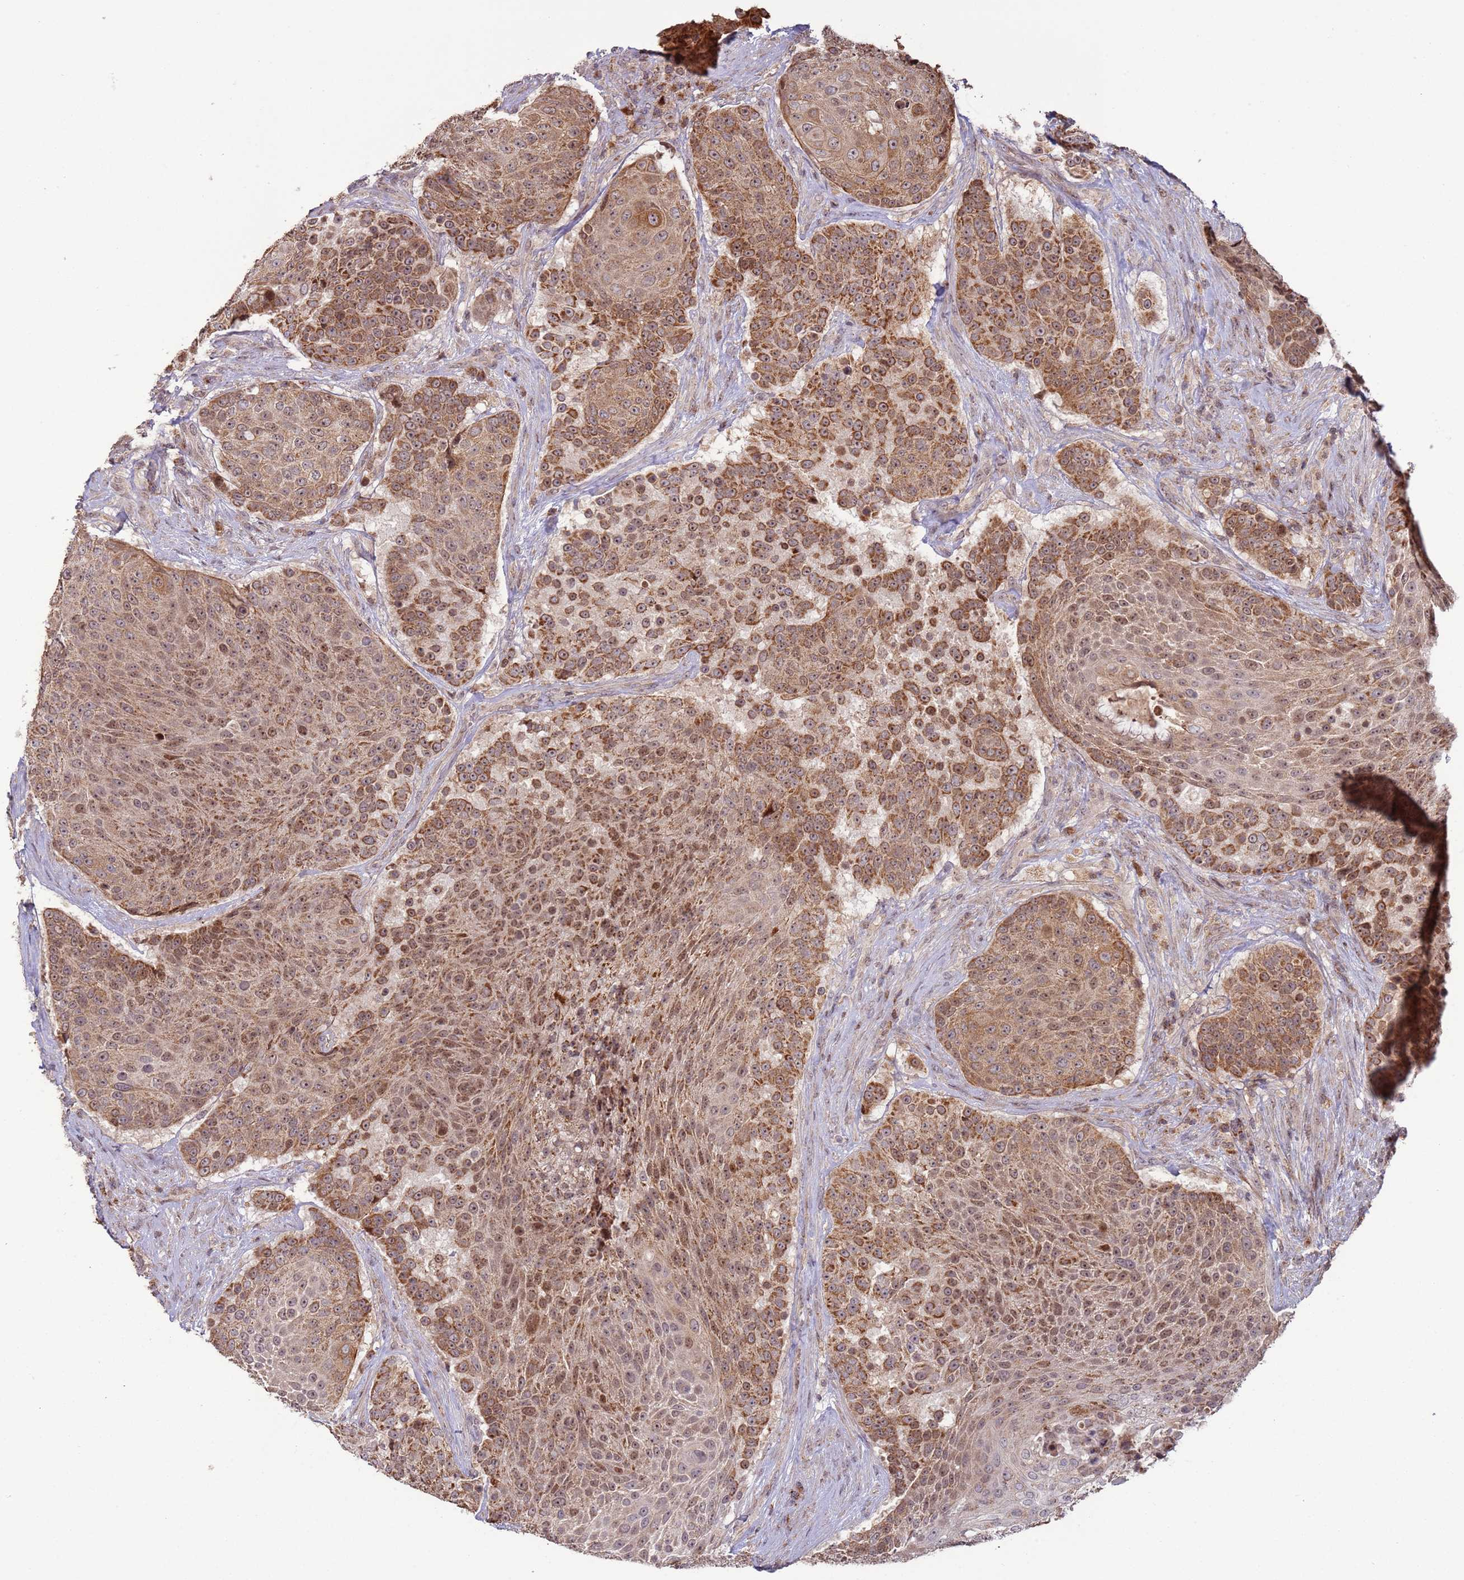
{"staining": {"intensity": "moderate", "quantity": ">75%", "location": "cytoplasmic/membranous,nuclear"}, "tissue": "urothelial cancer", "cell_type": "Tumor cells", "image_type": "cancer", "snomed": [{"axis": "morphology", "description": "Urothelial carcinoma, High grade"}, {"axis": "topography", "description": "Urinary bladder"}], "caption": "Human urothelial cancer stained with a protein marker displays moderate staining in tumor cells.", "gene": "RCOR2", "patient": {"sex": "female", "age": 63}}